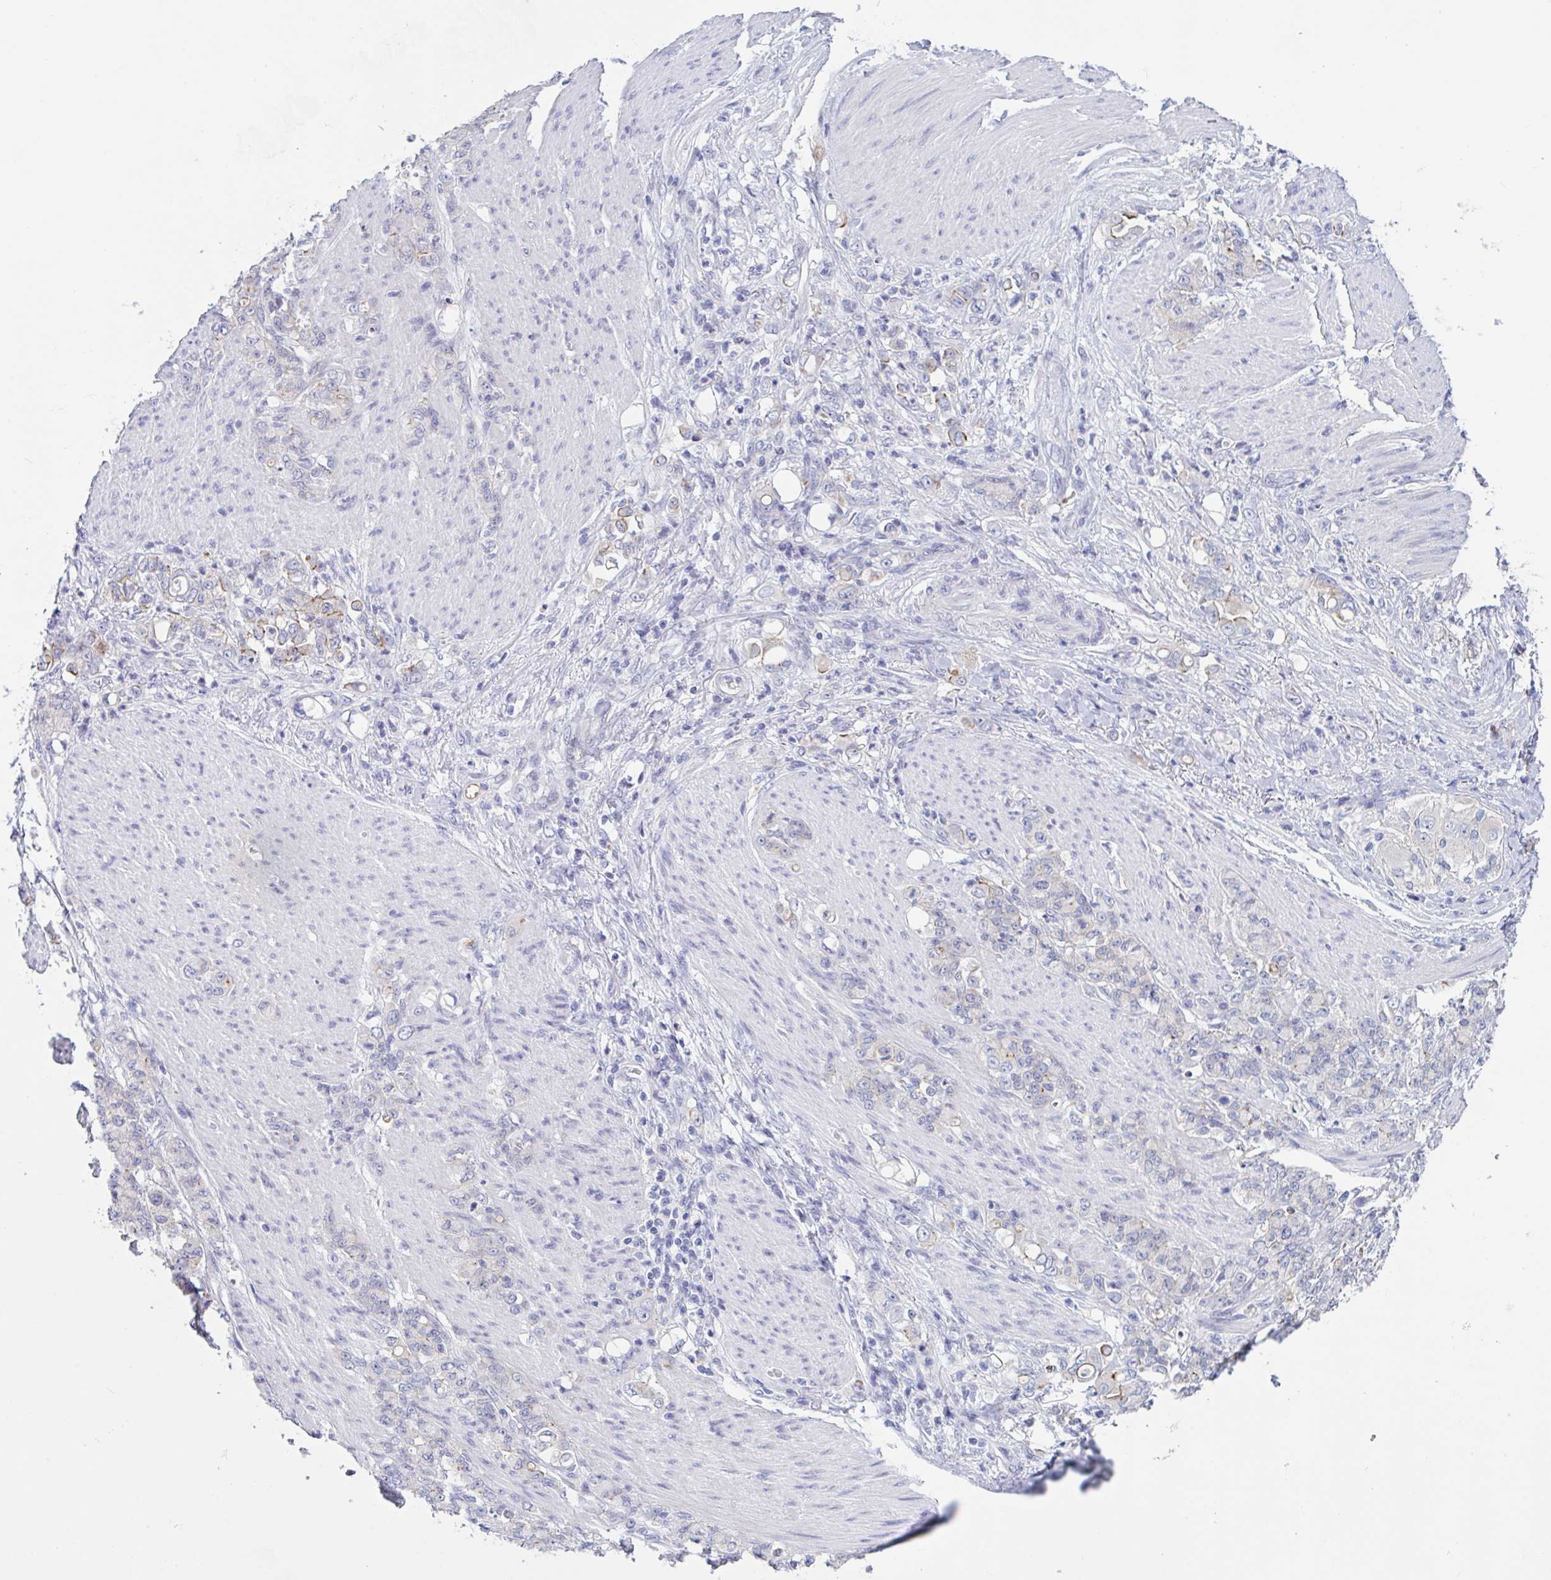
{"staining": {"intensity": "weak", "quantity": "<25%", "location": "cytoplasmic/membranous"}, "tissue": "stomach cancer", "cell_type": "Tumor cells", "image_type": "cancer", "snomed": [{"axis": "morphology", "description": "Adenocarcinoma, NOS"}, {"axis": "topography", "description": "Stomach"}], "caption": "Image shows no protein expression in tumor cells of adenocarcinoma (stomach) tissue.", "gene": "UNKL", "patient": {"sex": "female", "age": 79}}